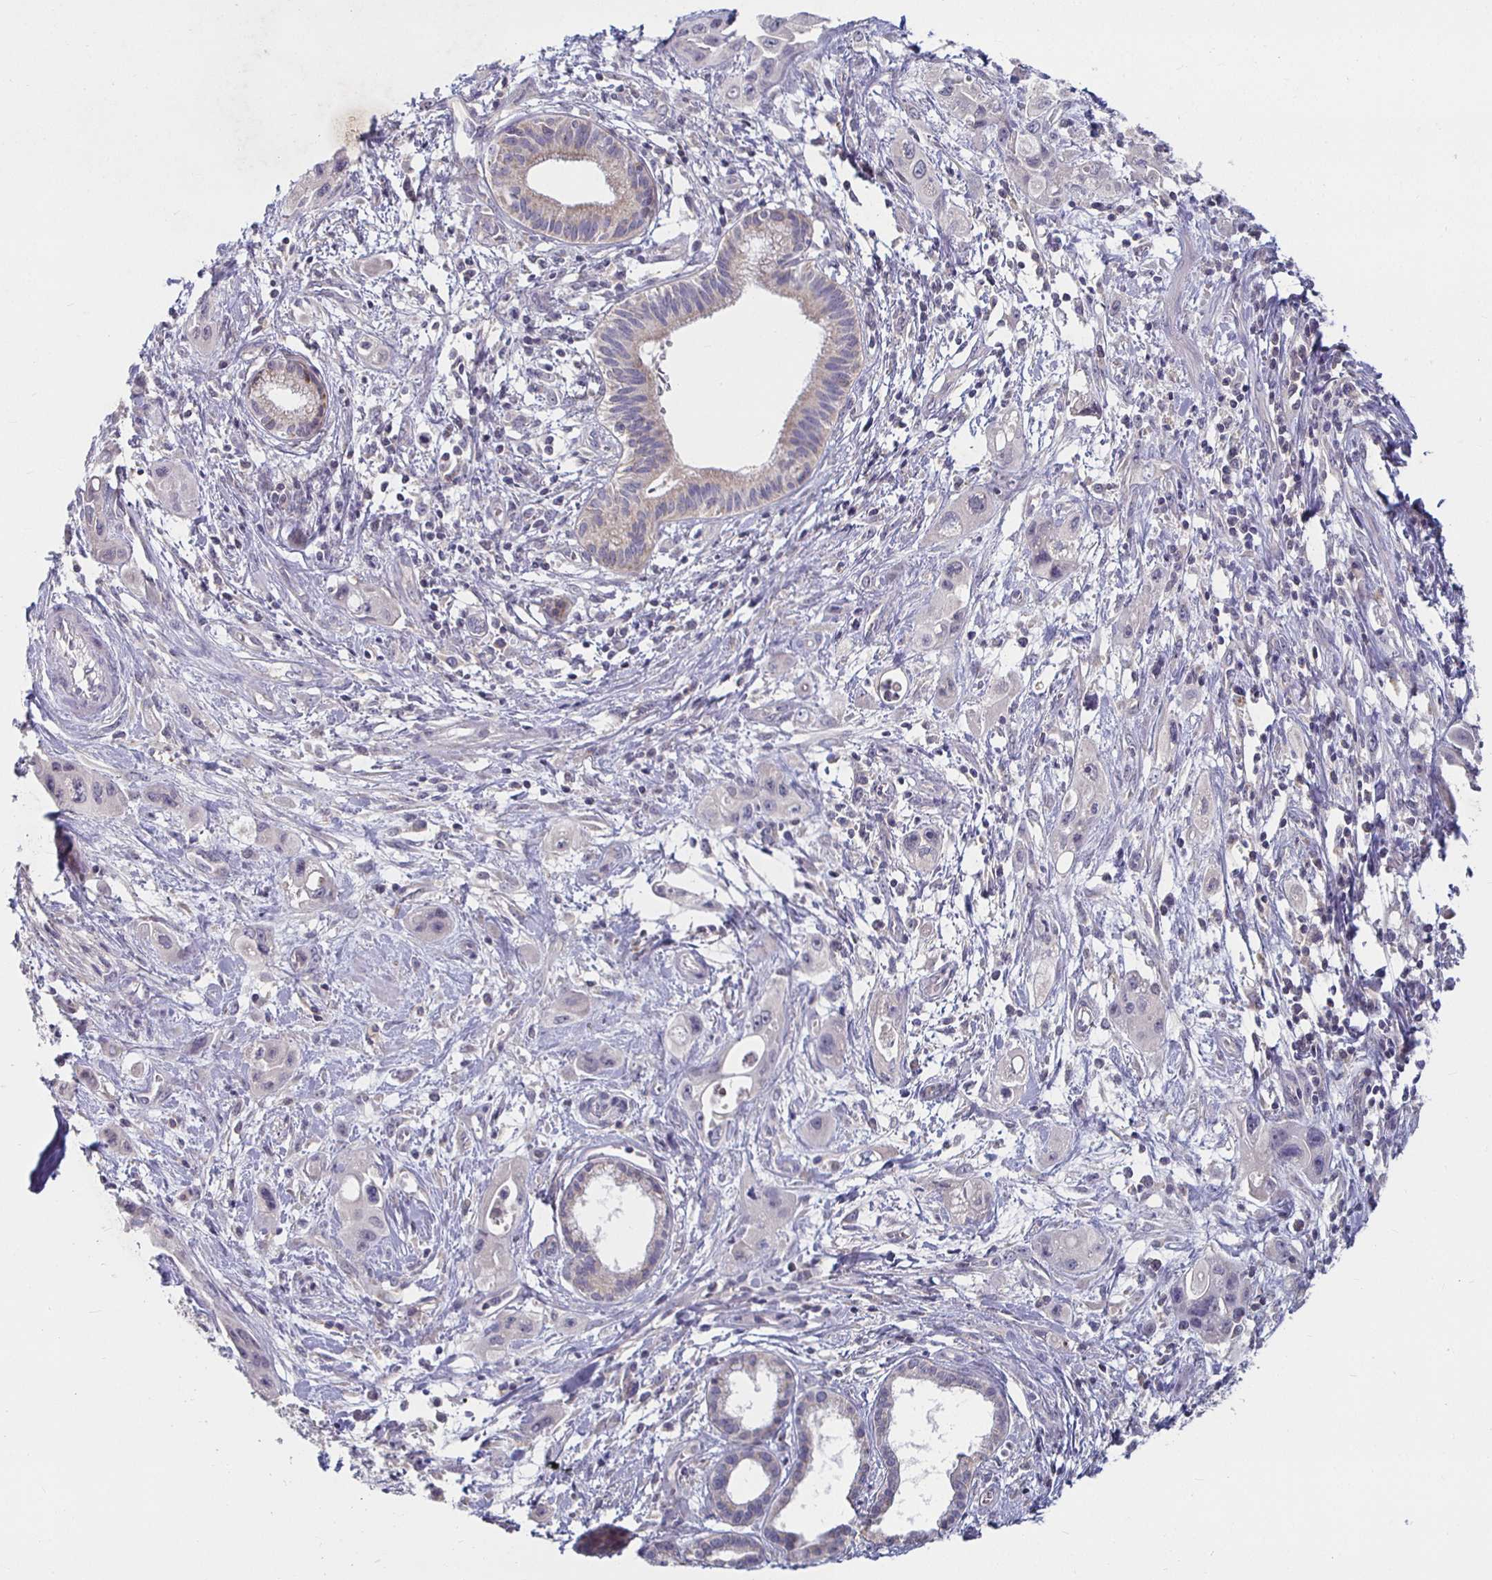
{"staining": {"intensity": "negative", "quantity": "none", "location": "none"}, "tissue": "pancreatic cancer", "cell_type": "Tumor cells", "image_type": "cancer", "snomed": [{"axis": "morphology", "description": "Adenocarcinoma, NOS"}, {"axis": "topography", "description": "Pancreas"}], "caption": "There is no significant expression in tumor cells of pancreatic cancer (adenocarcinoma).", "gene": "RNF144B", "patient": {"sex": "female", "age": 66}}